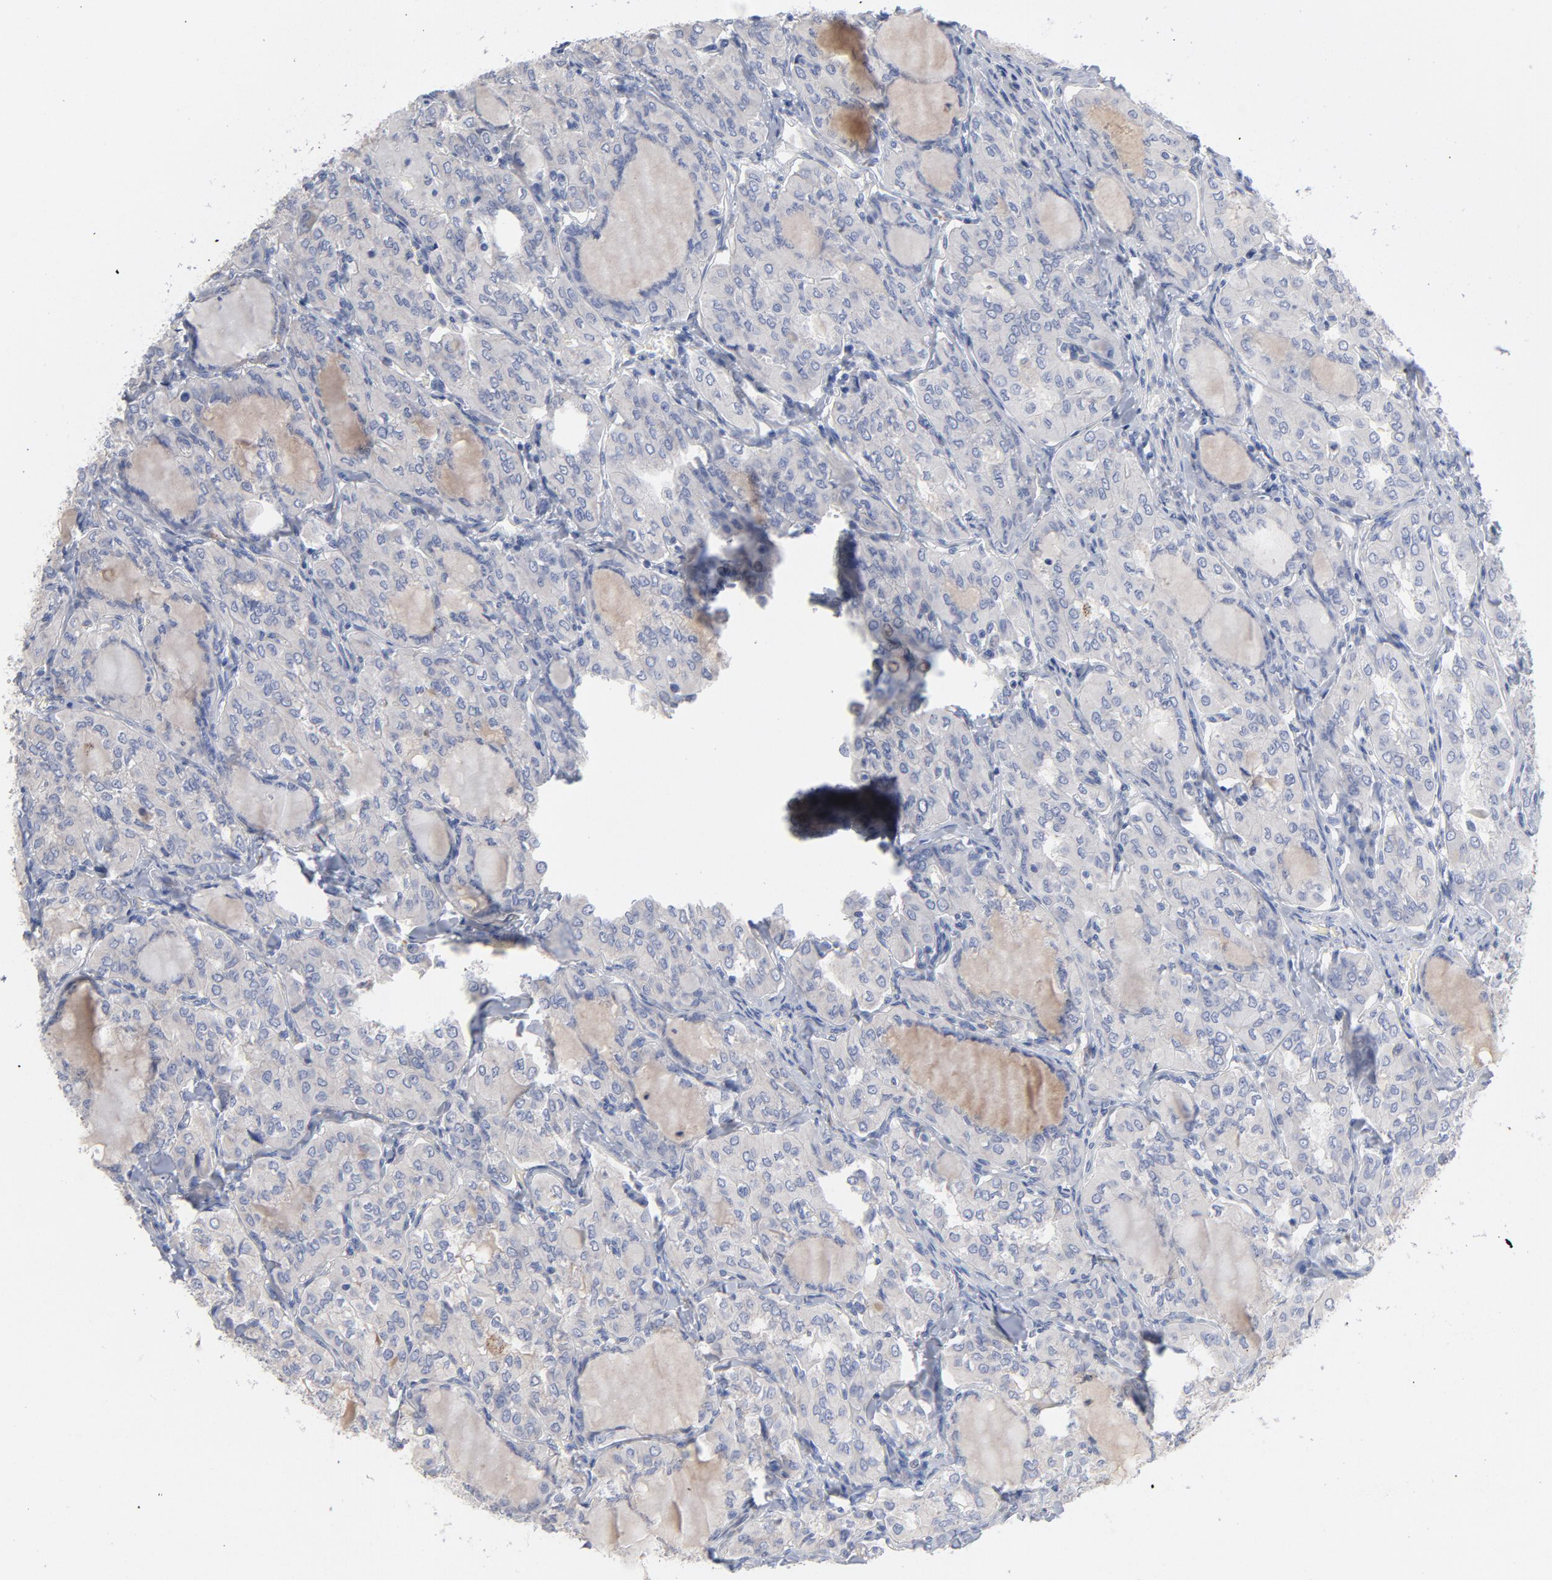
{"staining": {"intensity": "negative", "quantity": "none", "location": "none"}, "tissue": "thyroid cancer", "cell_type": "Tumor cells", "image_type": "cancer", "snomed": [{"axis": "morphology", "description": "Papillary adenocarcinoma, NOS"}, {"axis": "topography", "description": "Thyroid gland"}], "caption": "An immunohistochemistry micrograph of papillary adenocarcinoma (thyroid) is shown. There is no staining in tumor cells of papillary adenocarcinoma (thyroid).", "gene": "CPE", "patient": {"sex": "male", "age": 20}}